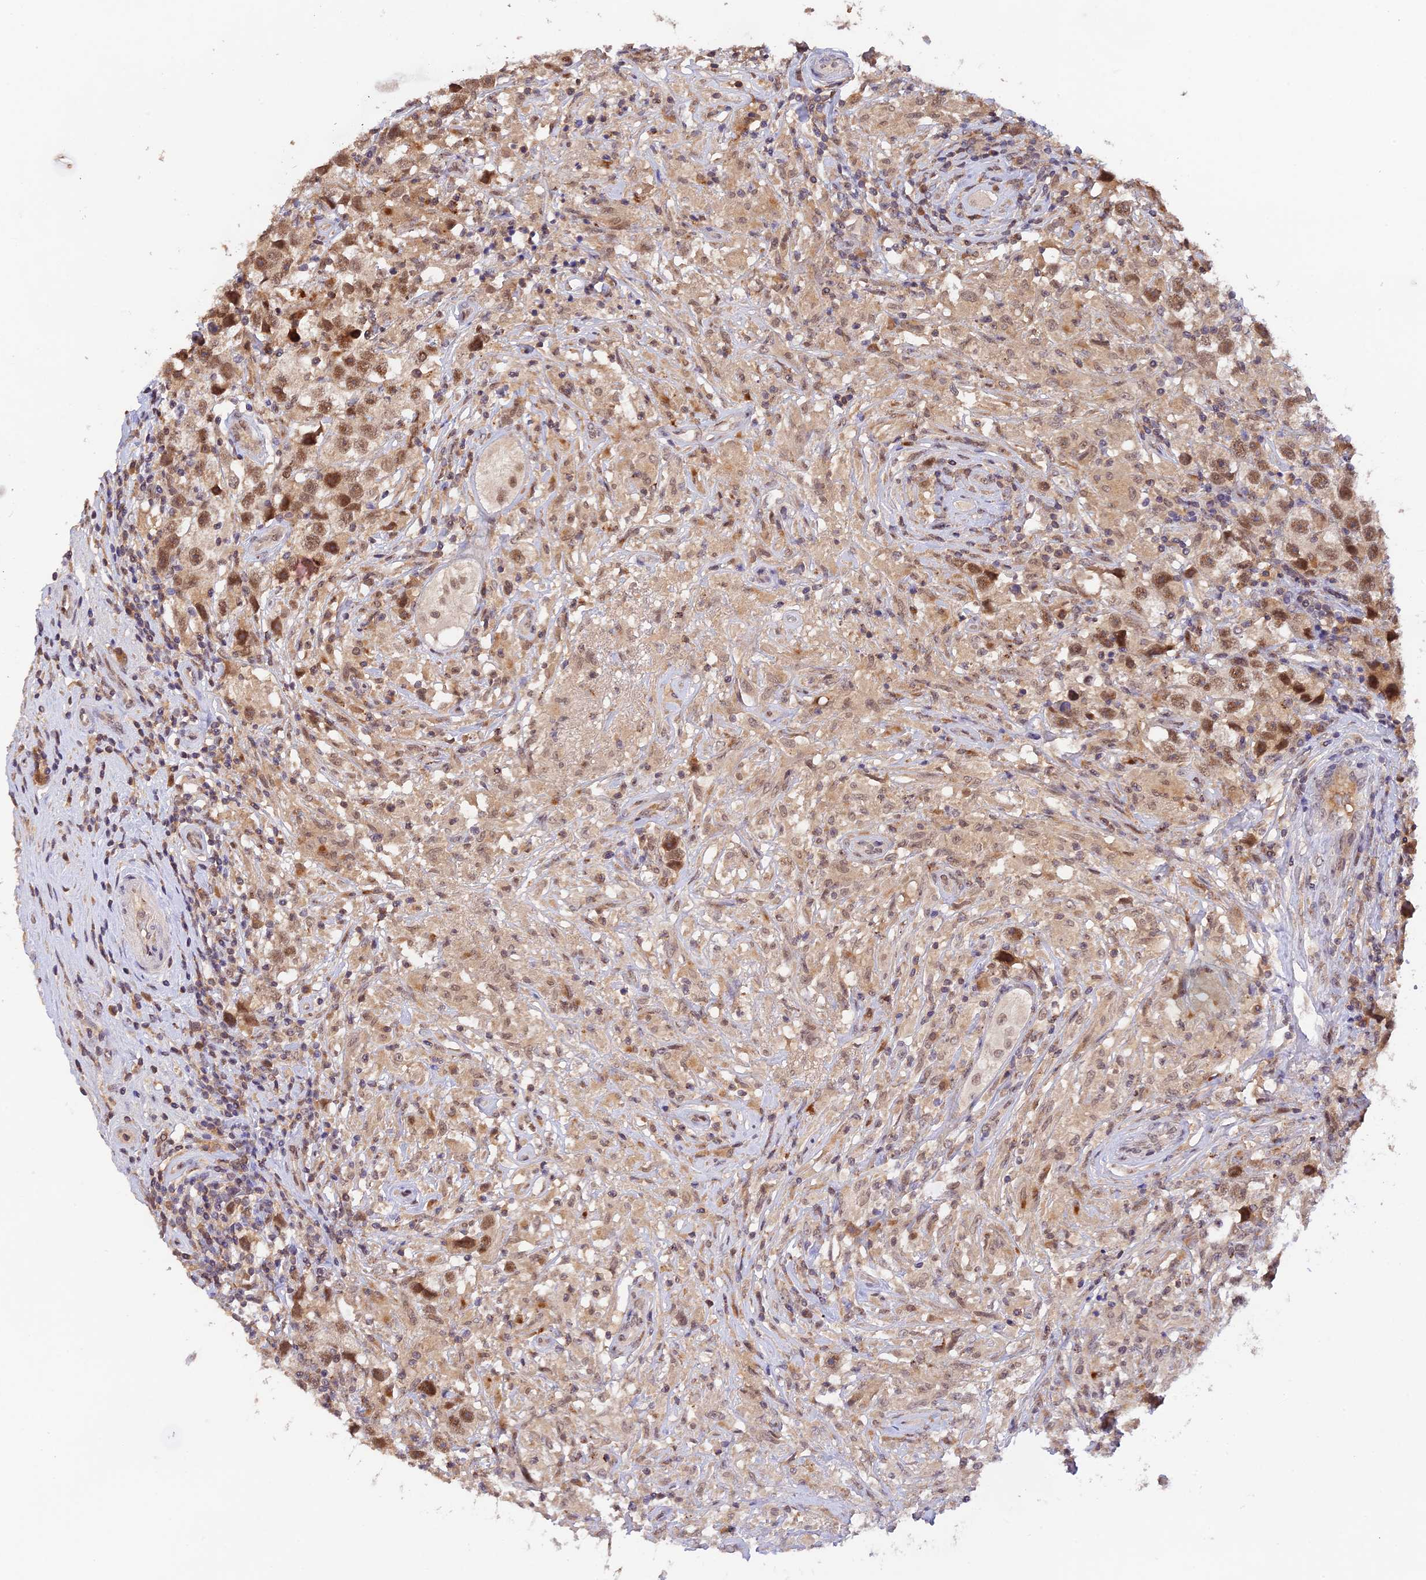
{"staining": {"intensity": "moderate", "quantity": ">75%", "location": "cytoplasmic/membranous"}, "tissue": "testis cancer", "cell_type": "Tumor cells", "image_type": "cancer", "snomed": [{"axis": "morphology", "description": "Seminoma, NOS"}, {"axis": "topography", "description": "Testis"}], "caption": "Tumor cells demonstrate medium levels of moderate cytoplasmic/membranous staining in about >75% of cells in seminoma (testis). Nuclei are stained in blue.", "gene": "ZNF436", "patient": {"sex": "male", "age": 49}}